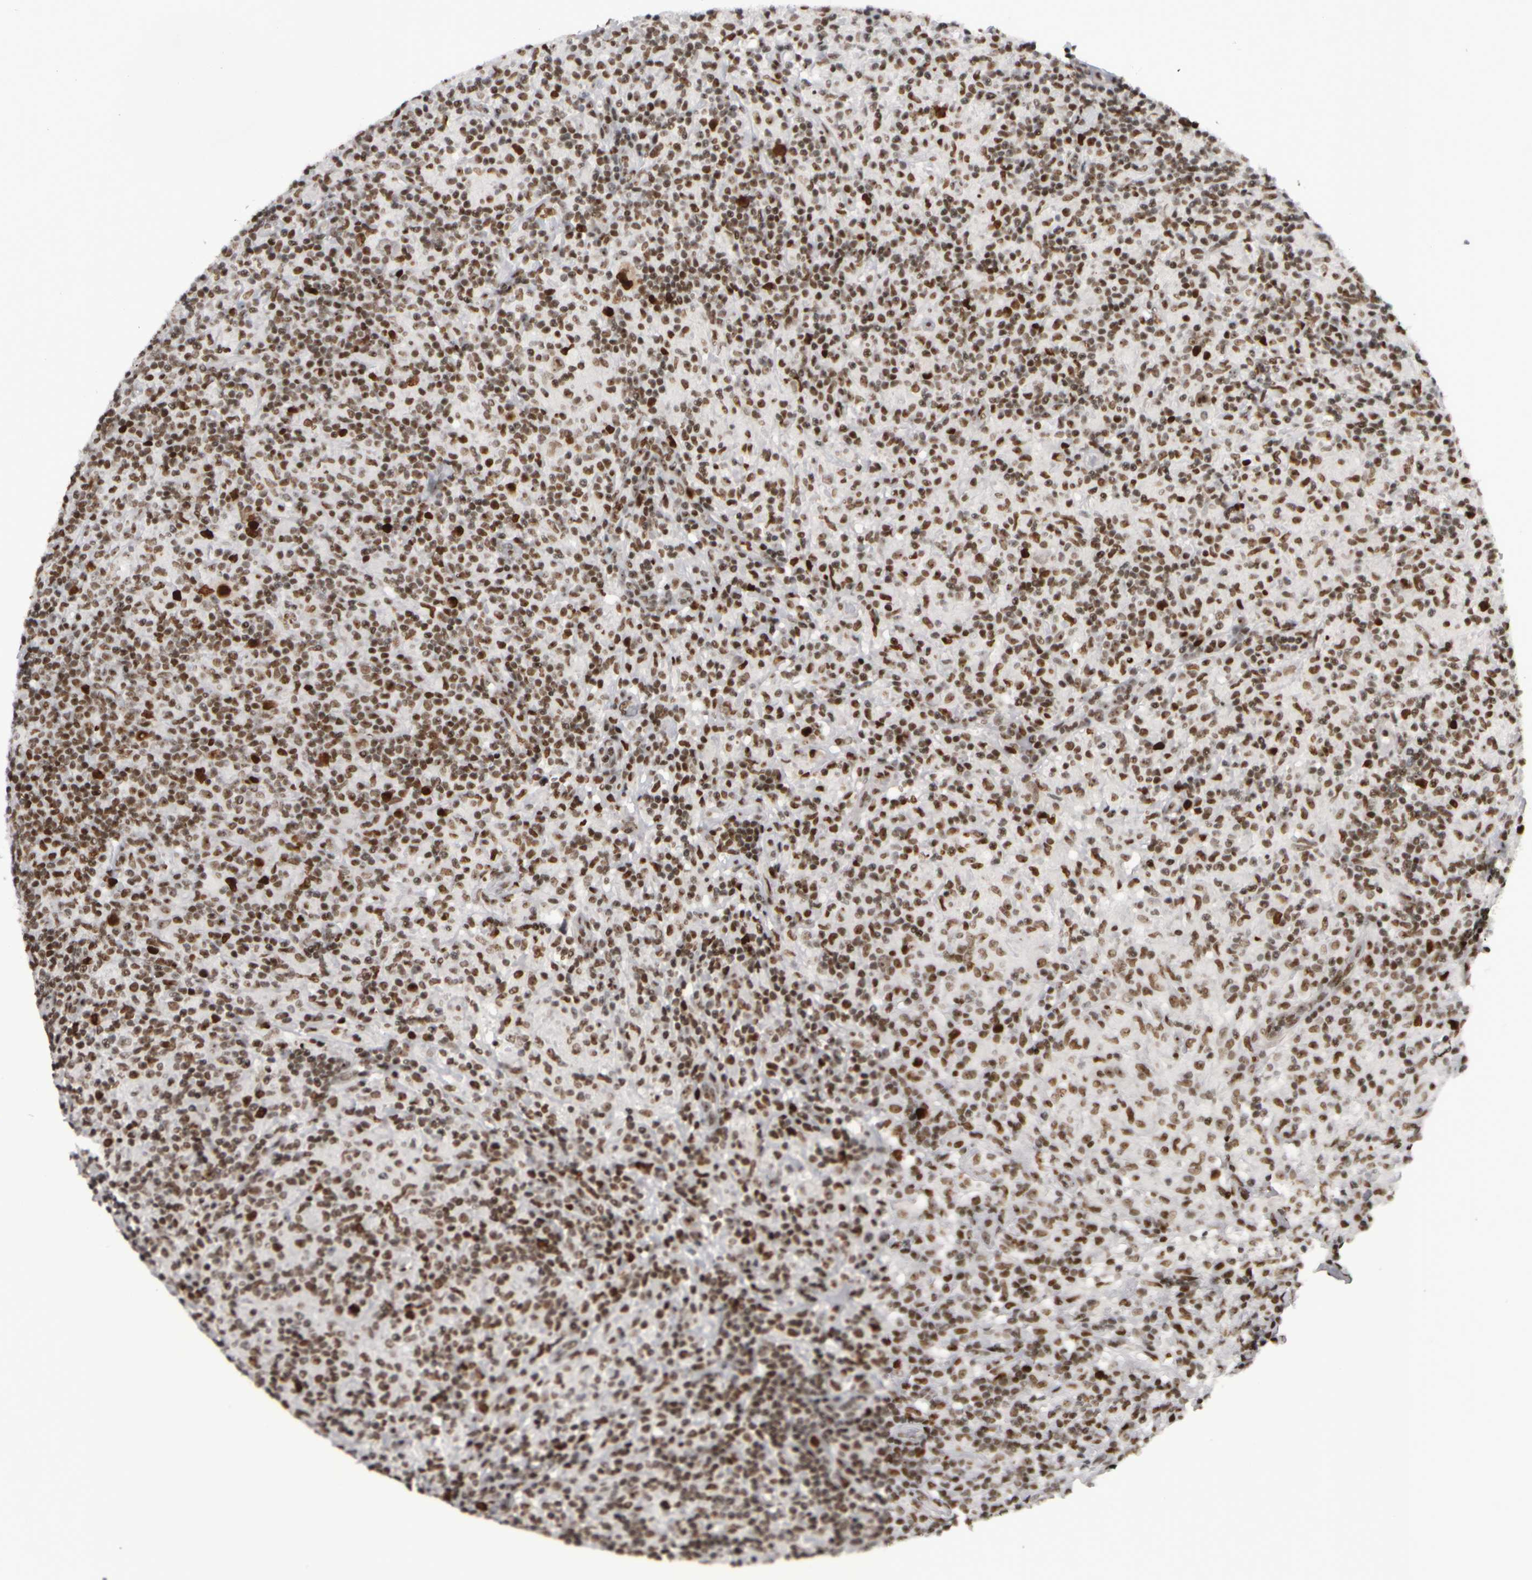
{"staining": {"intensity": "moderate", "quantity": ">75%", "location": "nuclear"}, "tissue": "lymphoma", "cell_type": "Tumor cells", "image_type": "cancer", "snomed": [{"axis": "morphology", "description": "Hodgkin's disease, NOS"}, {"axis": "topography", "description": "Lymph node"}], "caption": "A brown stain highlights moderate nuclear expression of a protein in human lymphoma tumor cells.", "gene": "TOP2B", "patient": {"sex": "male", "age": 70}}